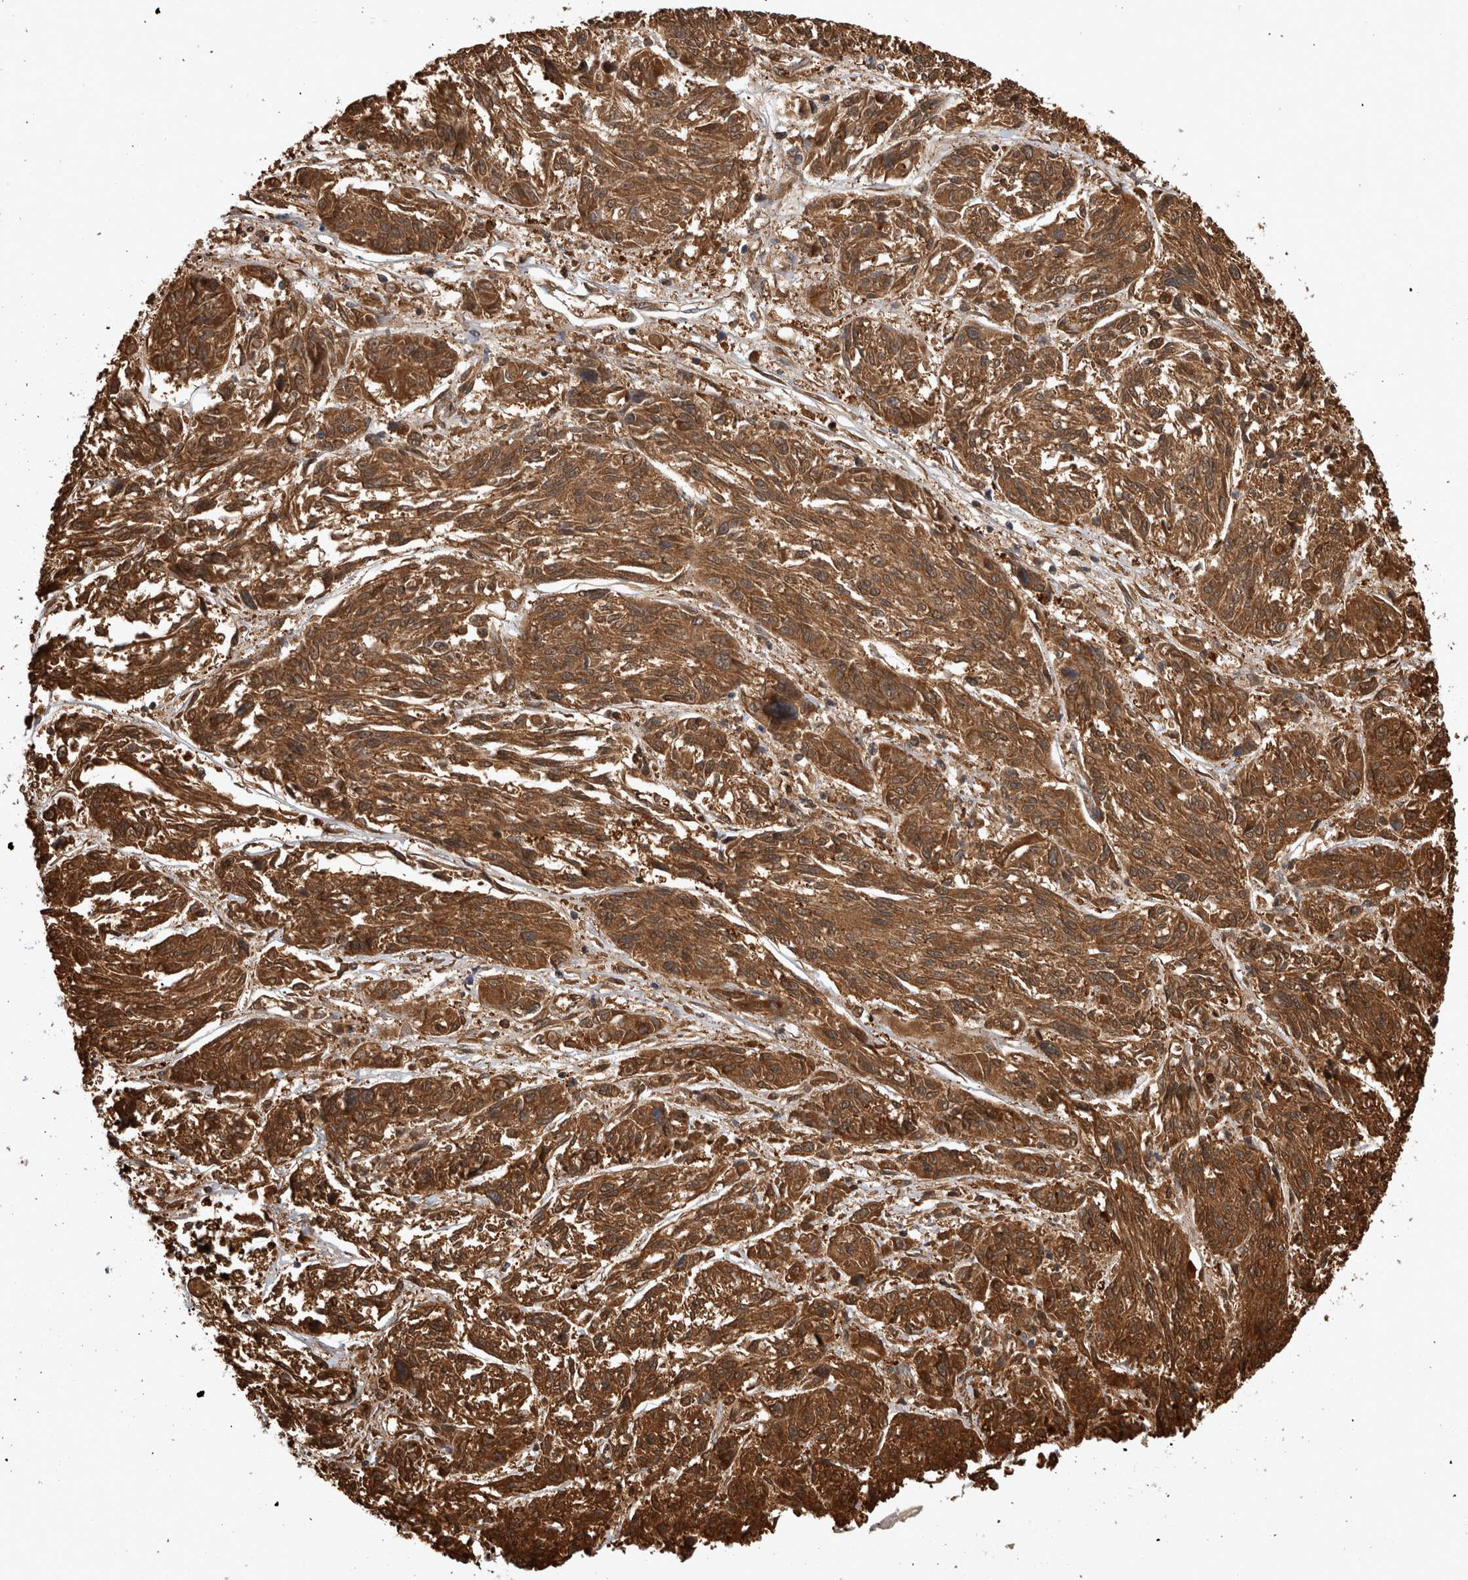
{"staining": {"intensity": "moderate", "quantity": ">75%", "location": "cytoplasmic/membranous"}, "tissue": "melanoma", "cell_type": "Tumor cells", "image_type": "cancer", "snomed": [{"axis": "morphology", "description": "Malignant melanoma, NOS"}, {"axis": "topography", "description": "Skin"}], "caption": "Protein staining of melanoma tissue displays moderate cytoplasmic/membranous expression in about >75% of tumor cells.", "gene": "ASTN2", "patient": {"sex": "male", "age": 53}}